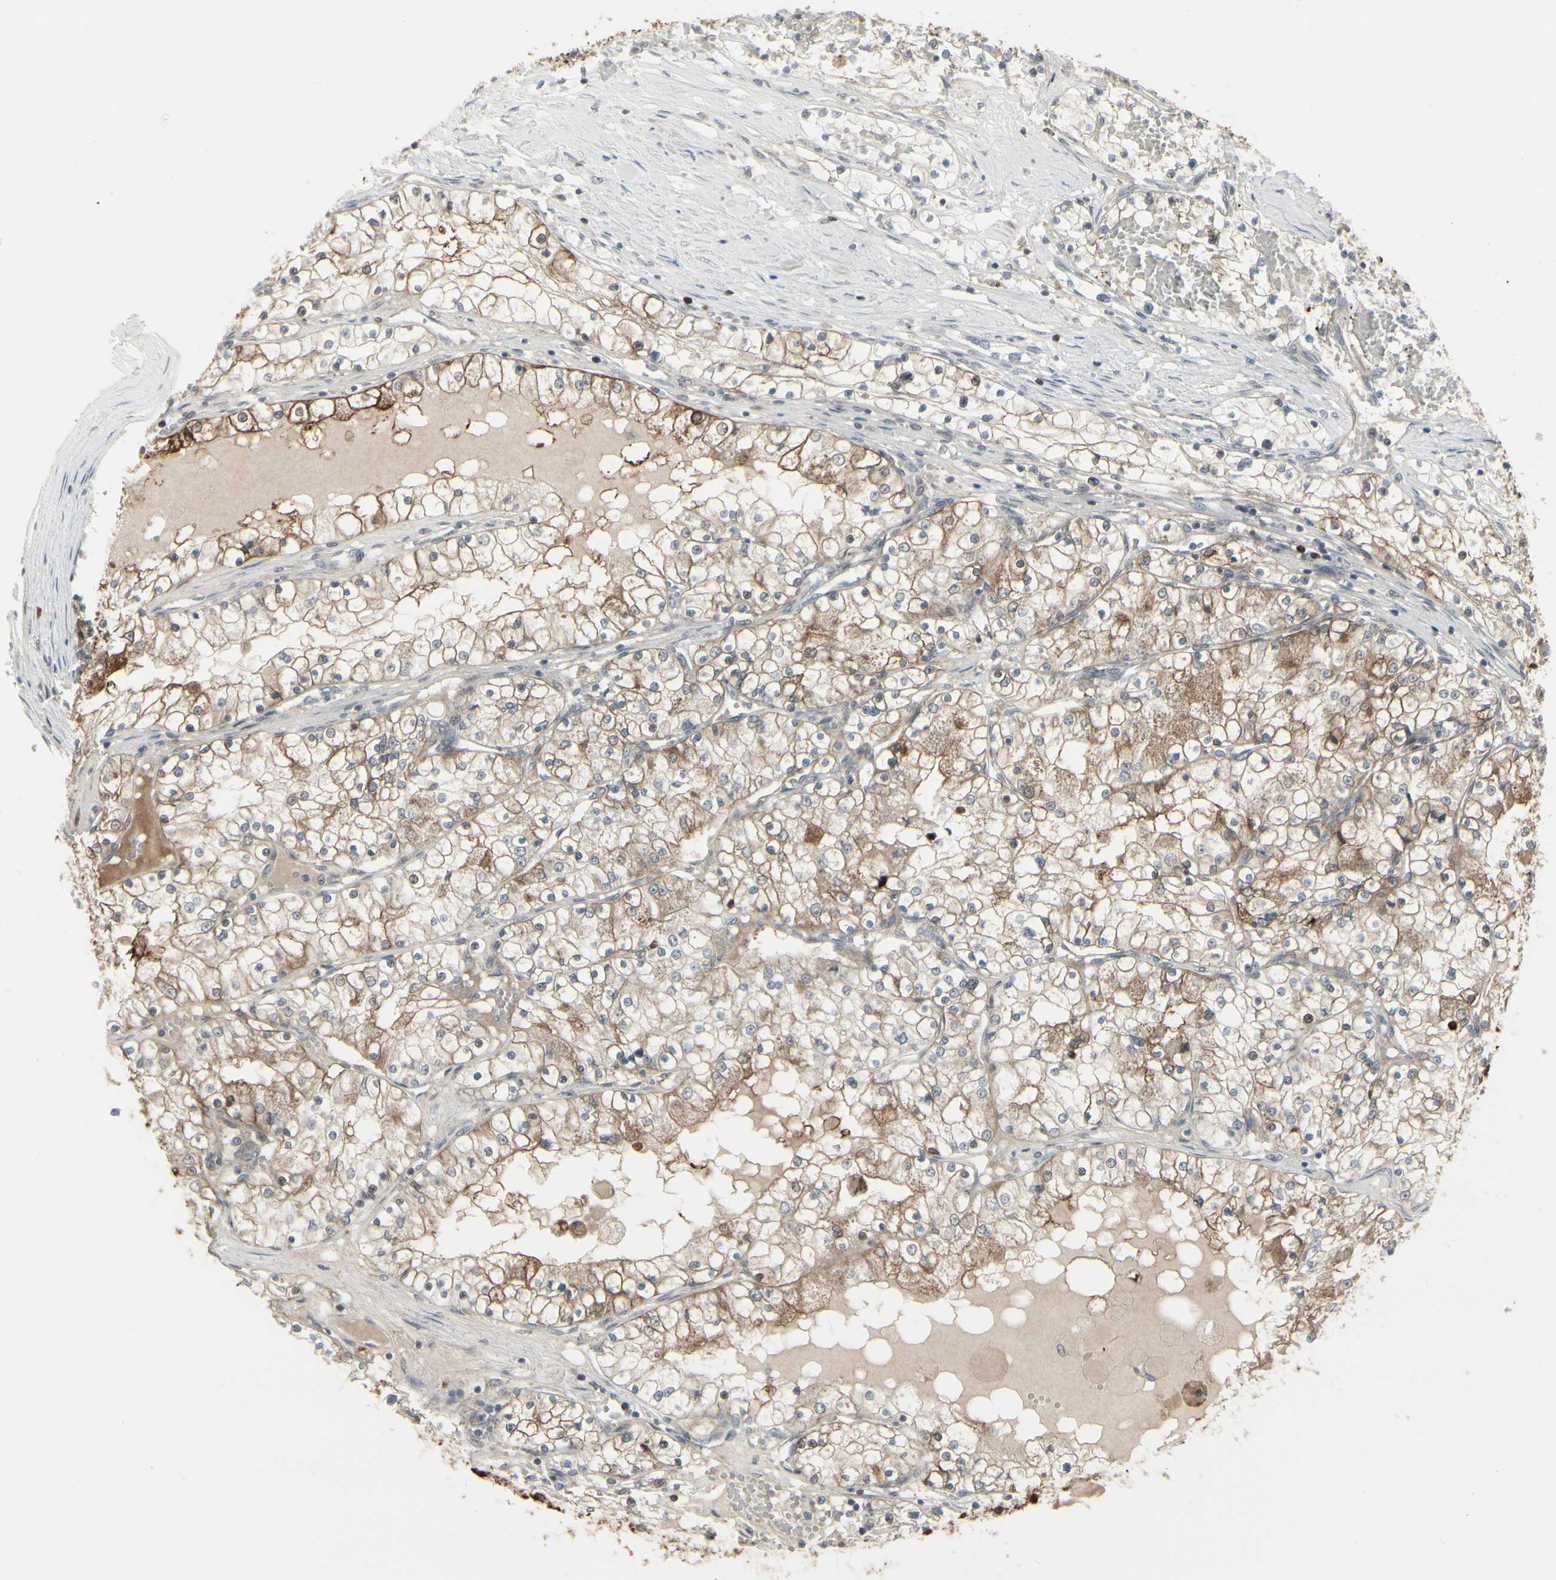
{"staining": {"intensity": "moderate", "quantity": ">75%", "location": "cytoplasmic/membranous"}, "tissue": "renal cancer", "cell_type": "Tumor cells", "image_type": "cancer", "snomed": [{"axis": "morphology", "description": "Adenocarcinoma, NOS"}, {"axis": "topography", "description": "Kidney"}], "caption": "Immunohistochemistry (IHC) (DAB (3,3'-diaminobenzidine)) staining of adenocarcinoma (renal) shows moderate cytoplasmic/membranous protein positivity in approximately >75% of tumor cells.", "gene": "IGFBP6", "patient": {"sex": "male", "age": 68}}